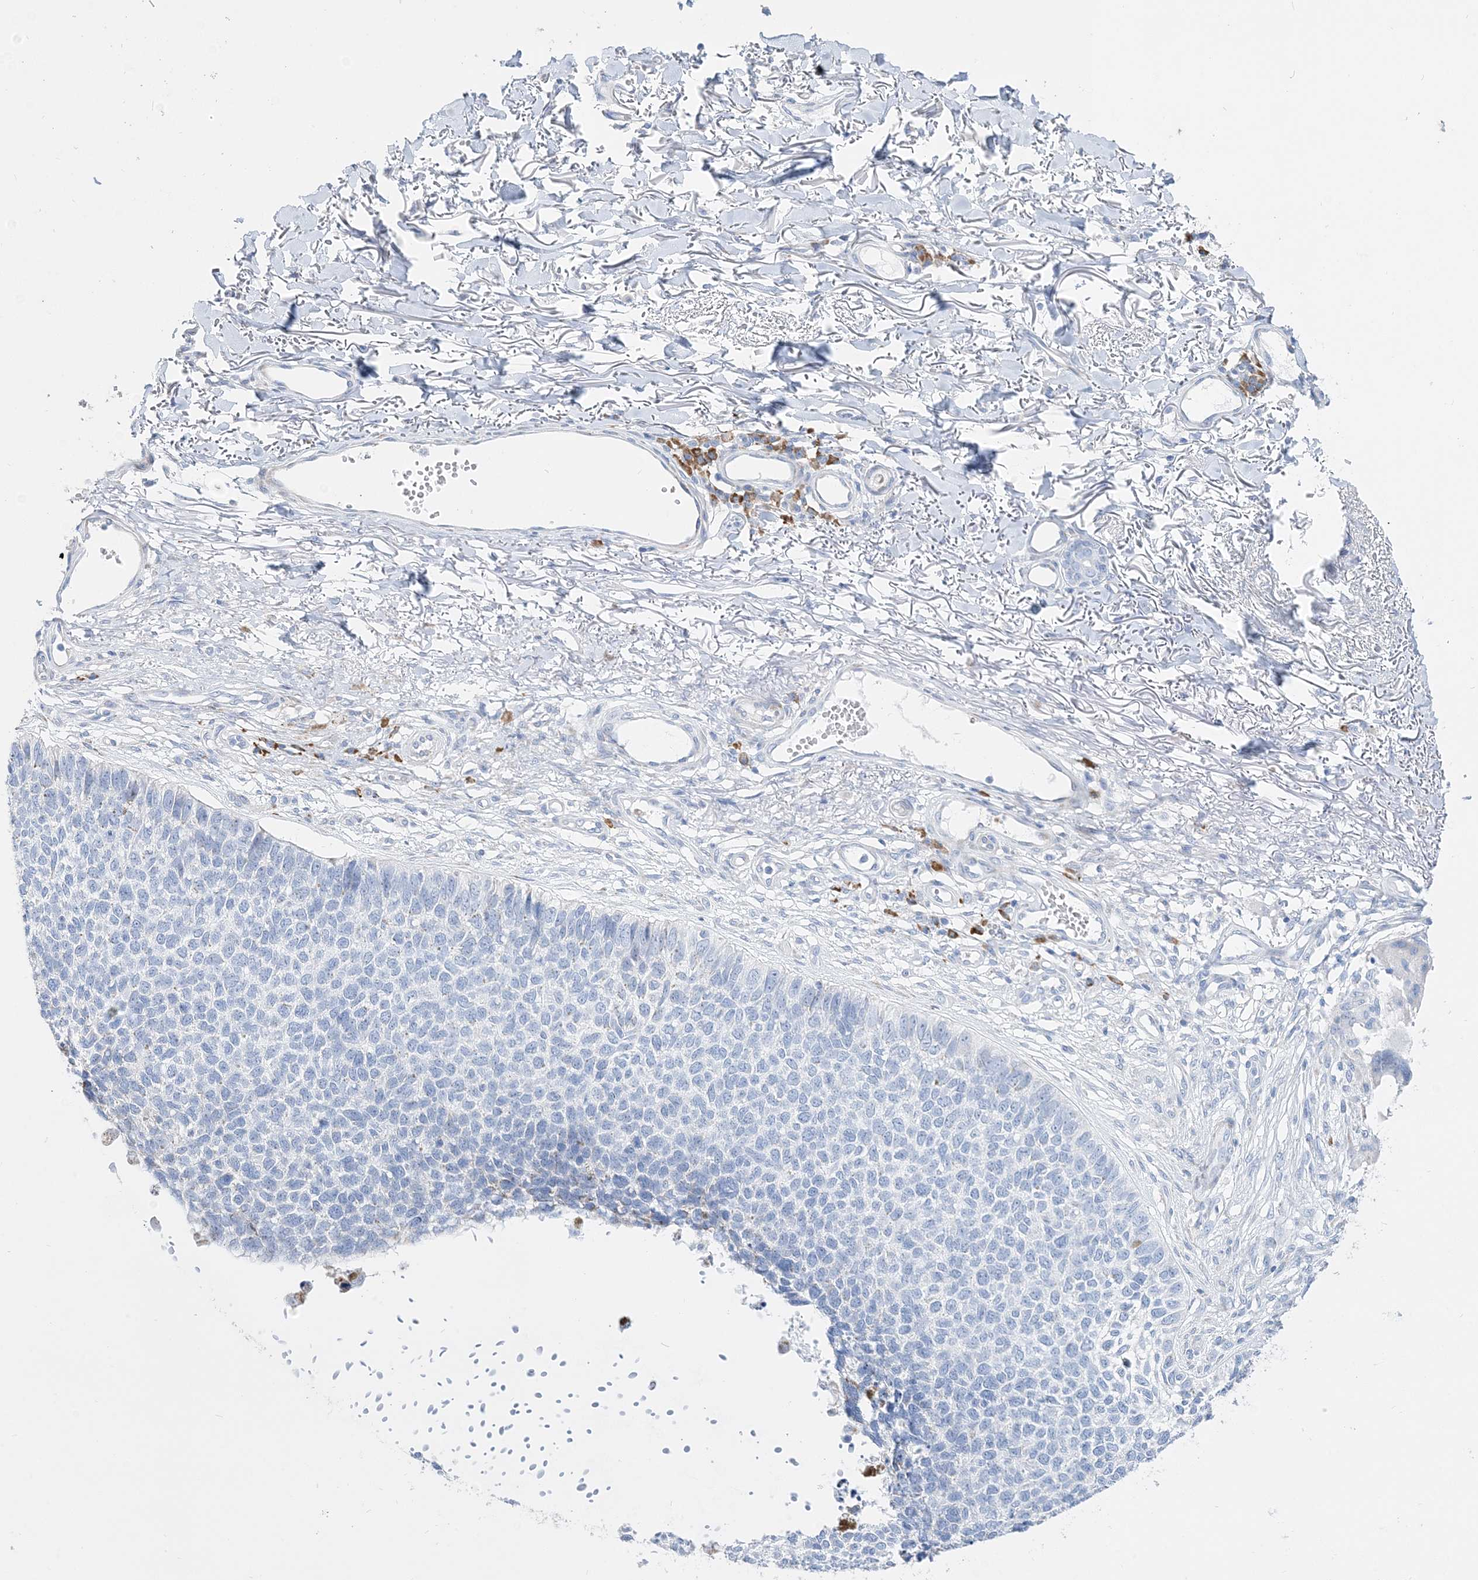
{"staining": {"intensity": "negative", "quantity": "none", "location": "none"}, "tissue": "skin cancer", "cell_type": "Tumor cells", "image_type": "cancer", "snomed": [{"axis": "morphology", "description": "Basal cell carcinoma"}, {"axis": "topography", "description": "Skin"}], "caption": "Skin cancer stained for a protein using immunohistochemistry displays no staining tumor cells.", "gene": "TSPYL6", "patient": {"sex": "female", "age": 84}}